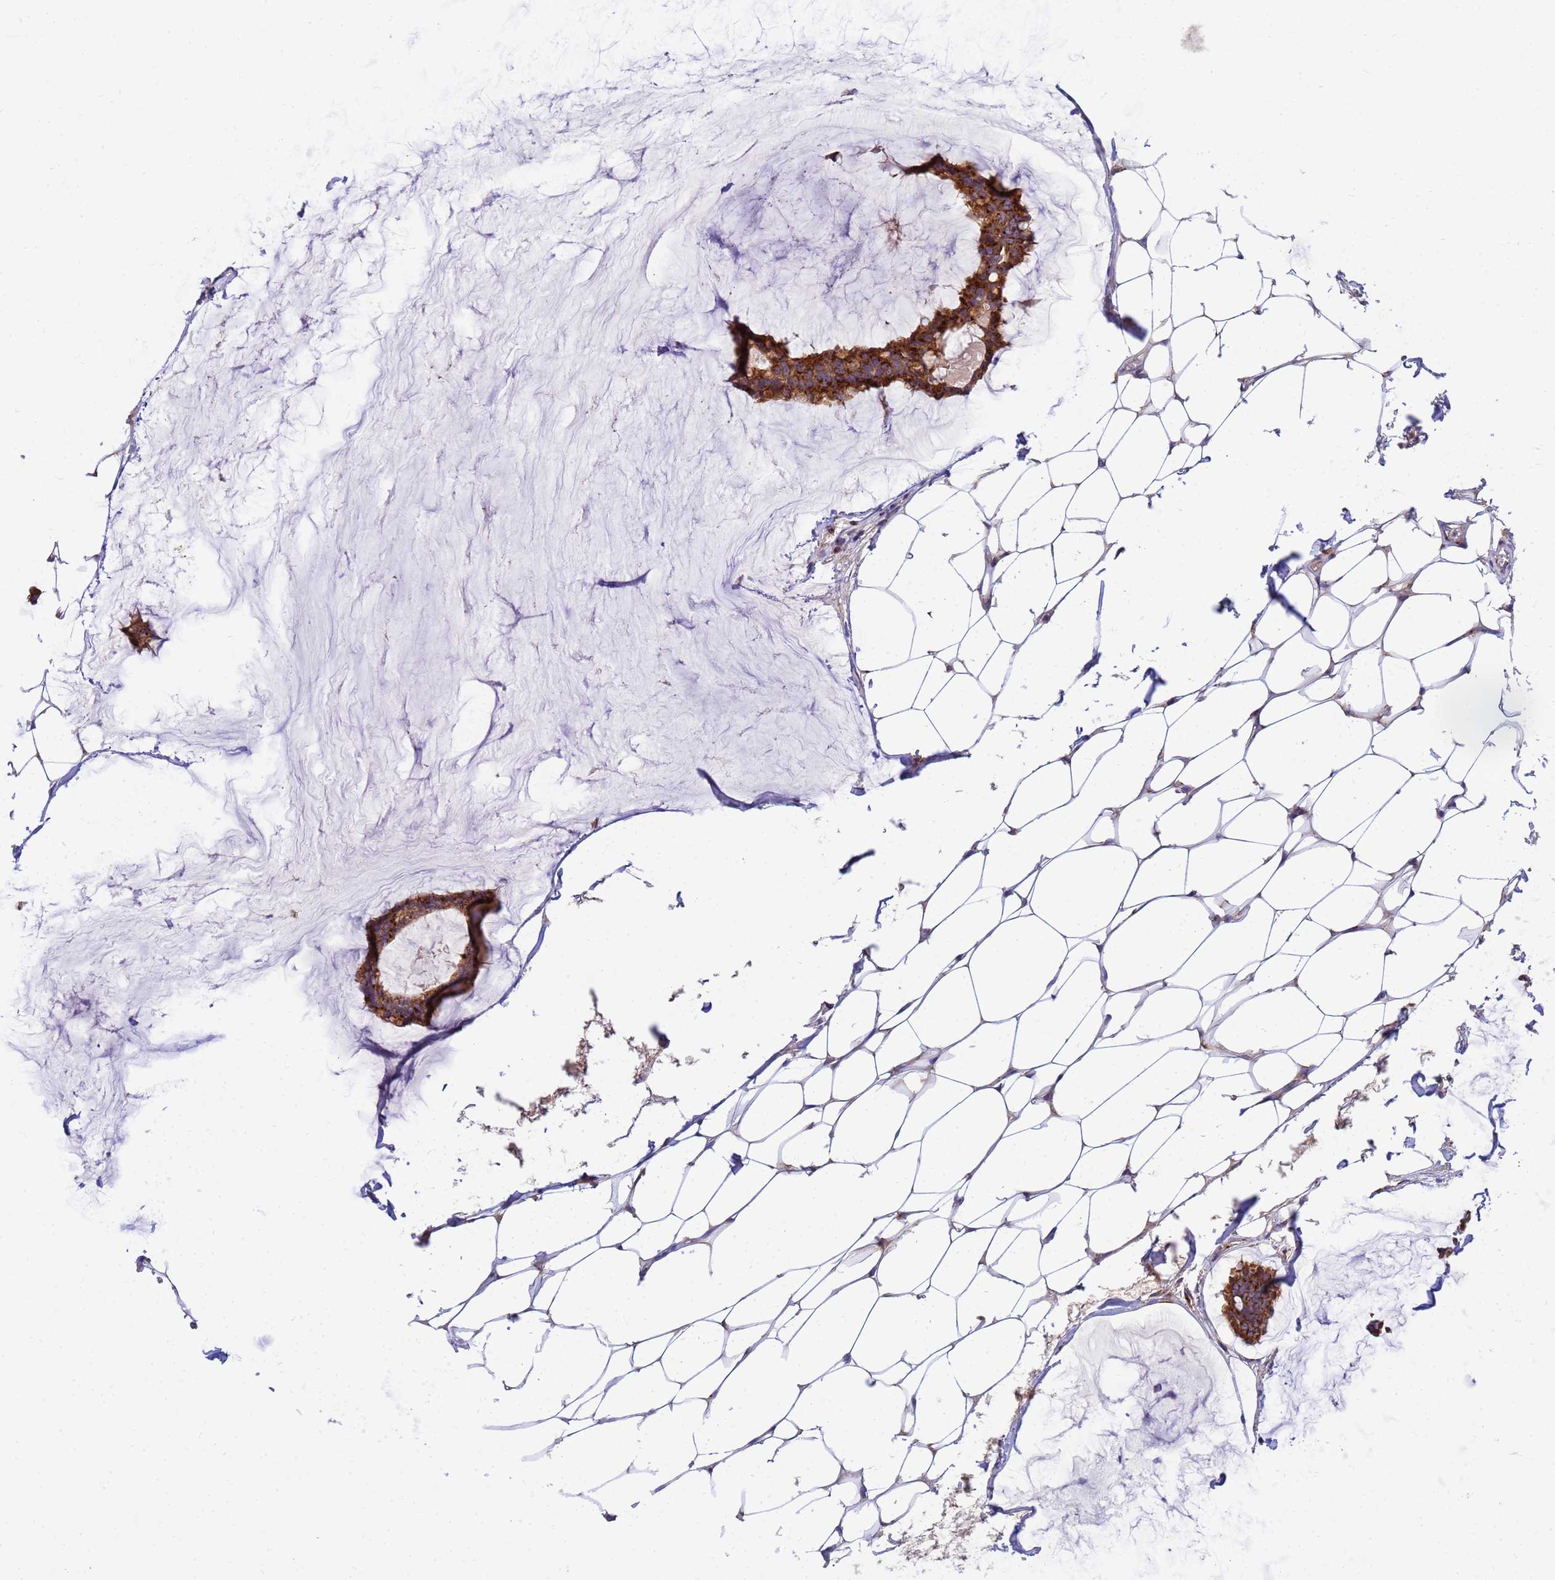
{"staining": {"intensity": "strong", "quantity": ">75%", "location": "cytoplasmic/membranous"}, "tissue": "breast cancer", "cell_type": "Tumor cells", "image_type": "cancer", "snomed": [{"axis": "morphology", "description": "Duct carcinoma"}, {"axis": "topography", "description": "Breast"}], "caption": "Breast cancer (infiltrating ductal carcinoma) was stained to show a protein in brown. There is high levels of strong cytoplasmic/membranous expression in about >75% of tumor cells.", "gene": "HPS3", "patient": {"sex": "female", "age": 93}}